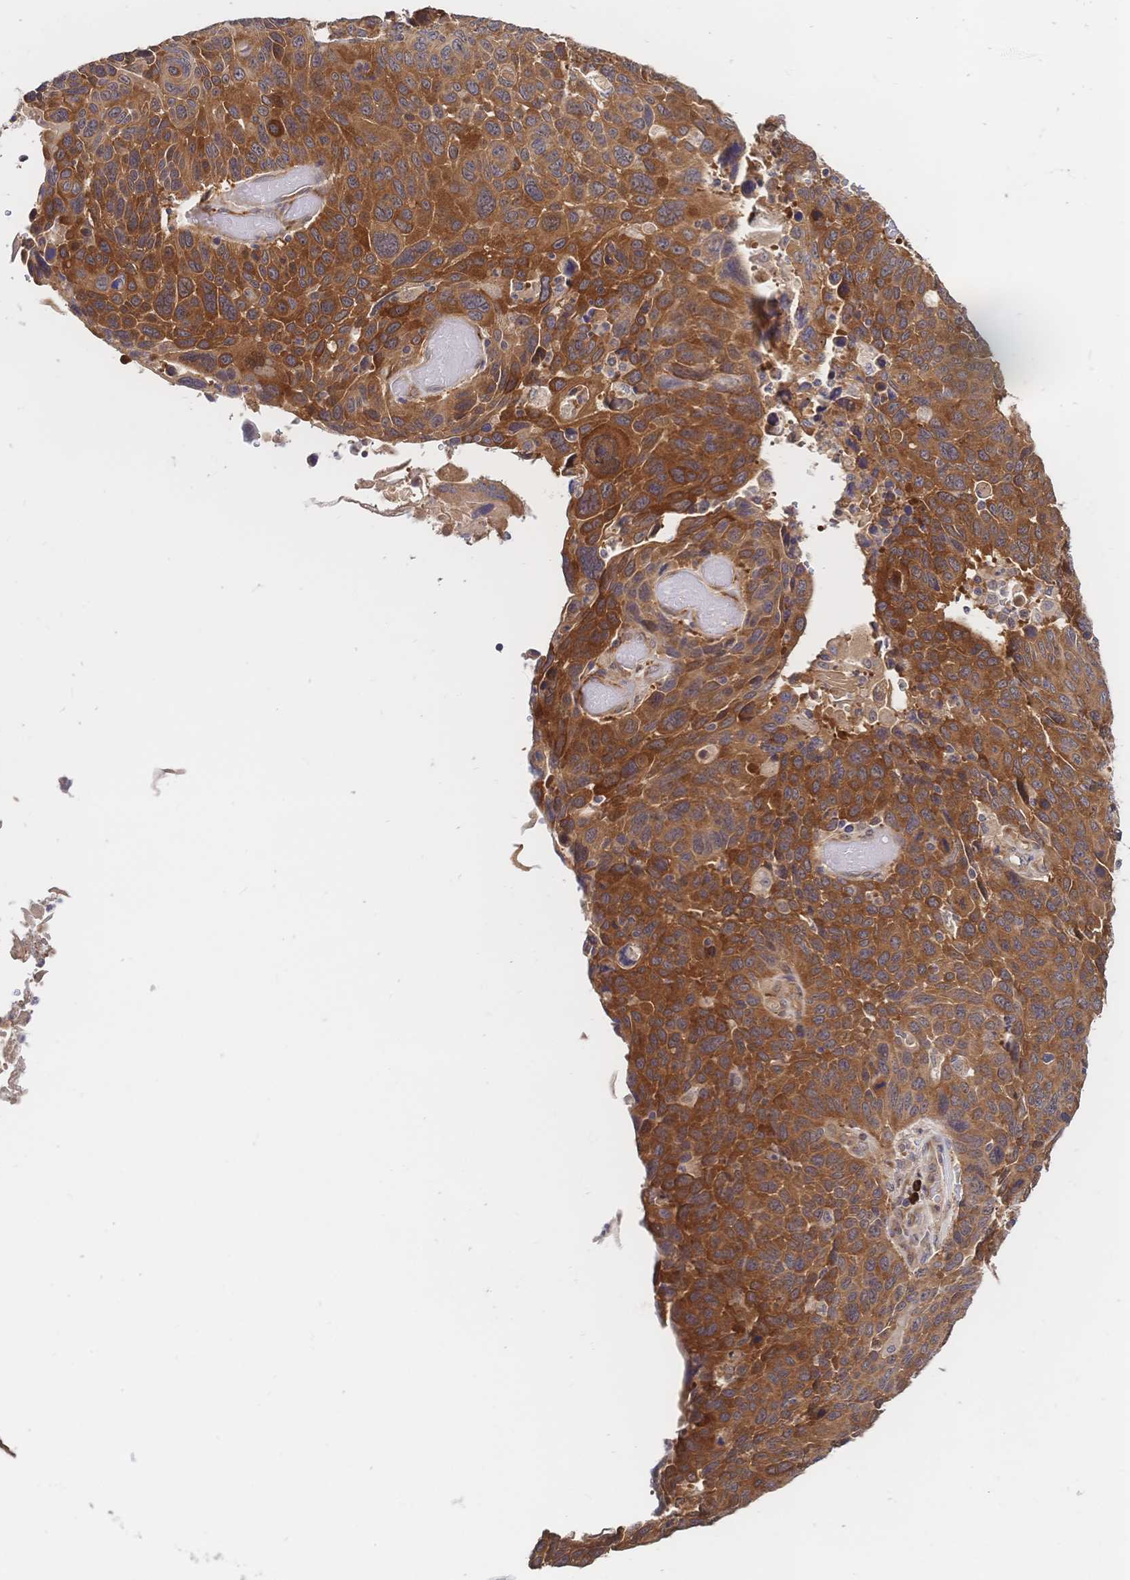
{"staining": {"intensity": "moderate", "quantity": ">75%", "location": "cytoplasmic/membranous"}, "tissue": "lung cancer", "cell_type": "Tumor cells", "image_type": "cancer", "snomed": [{"axis": "morphology", "description": "Squamous cell carcinoma, NOS"}, {"axis": "topography", "description": "Lung"}], "caption": "This is a histology image of IHC staining of squamous cell carcinoma (lung), which shows moderate expression in the cytoplasmic/membranous of tumor cells.", "gene": "LMO4", "patient": {"sex": "male", "age": 68}}